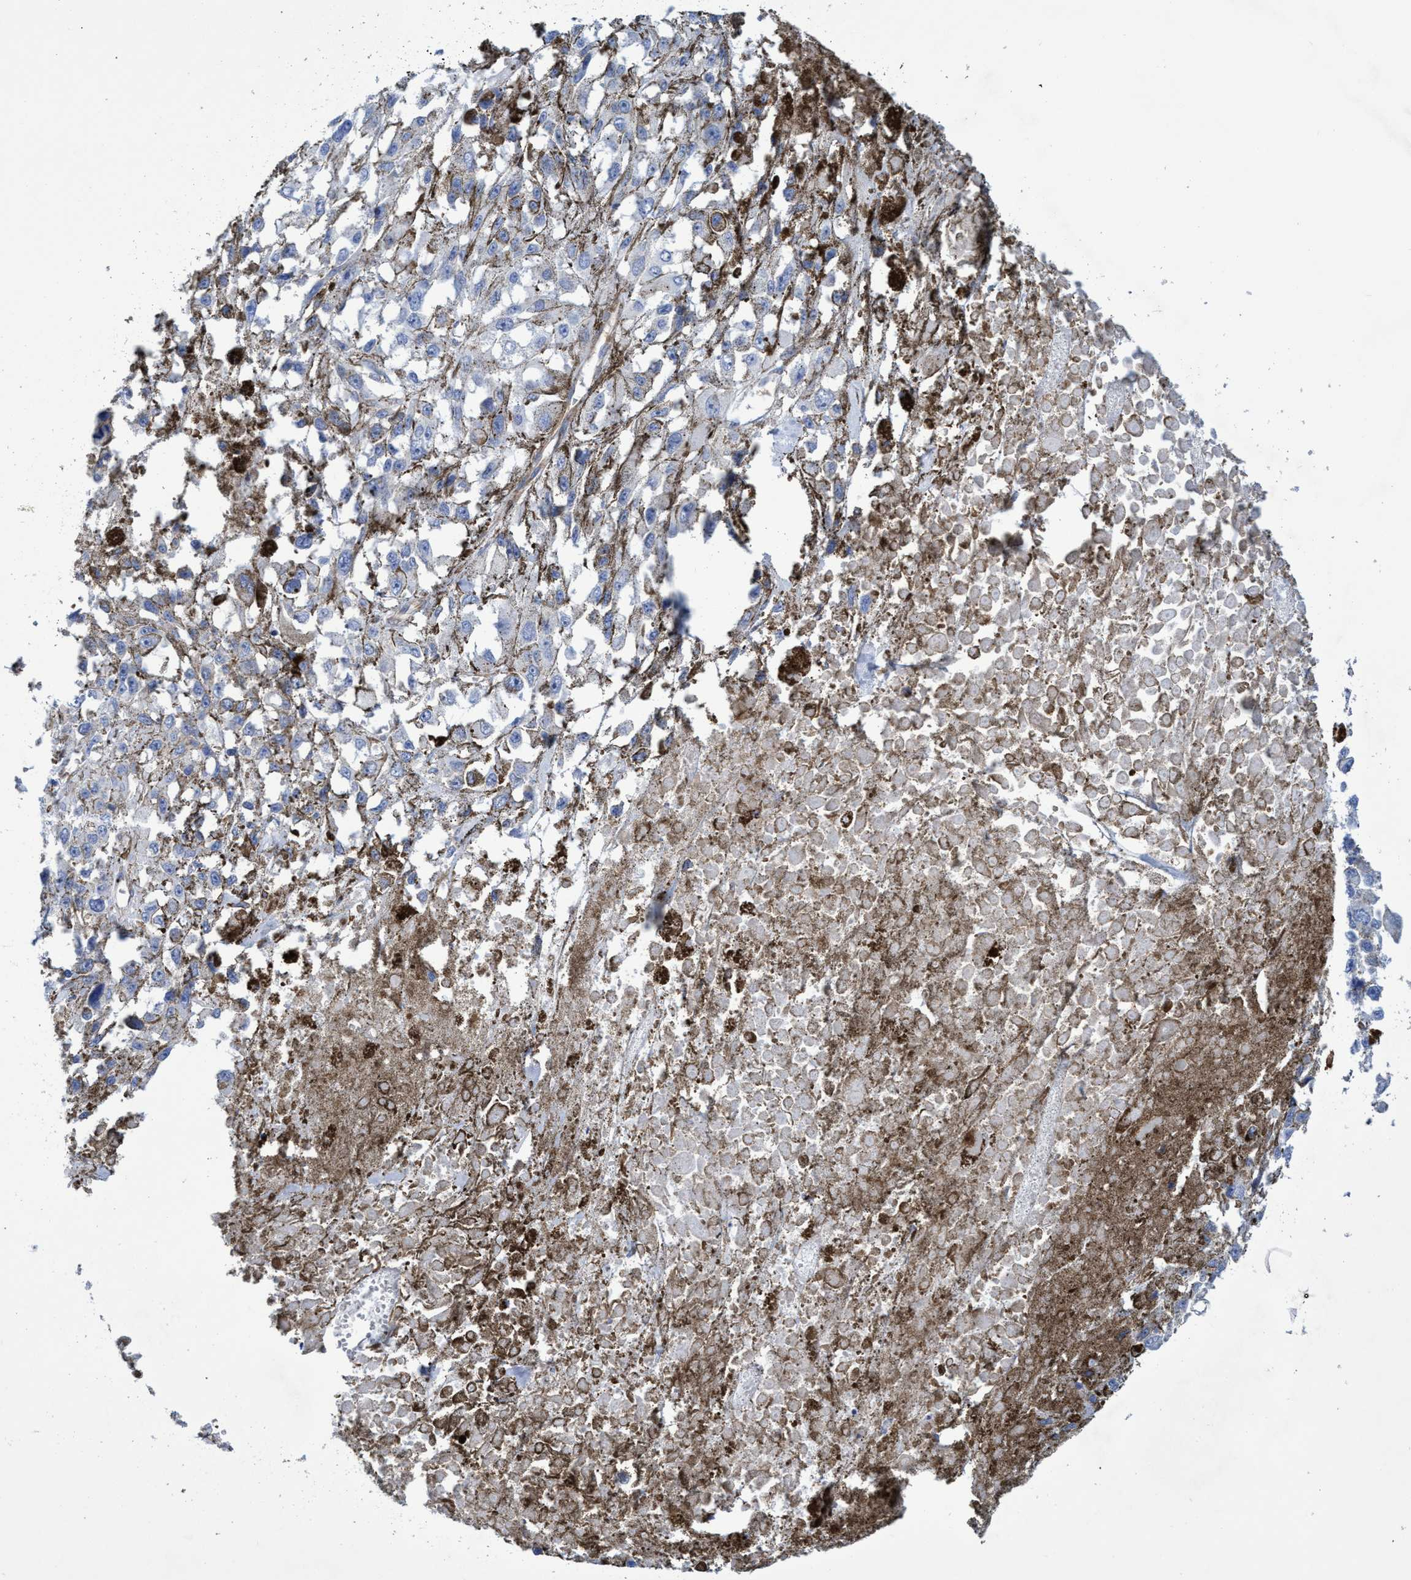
{"staining": {"intensity": "negative", "quantity": "none", "location": "none"}, "tissue": "melanoma", "cell_type": "Tumor cells", "image_type": "cancer", "snomed": [{"axis": "morphology", "description": "Malignant melanoma, Metastatic site"}, {"axis": "topography", "description": "Lymph node"}], "caption": "Tumor cells show no significant protein expression in malignant melanoma (metastatic site). The staining was performed using DAB to visualize the protein expression in brown, while the nuclei were stained in blue with hematoxylin (Magnification: 20x).", "gene": "CRYZ", "patient": {"sex": "male", "age": 59}}